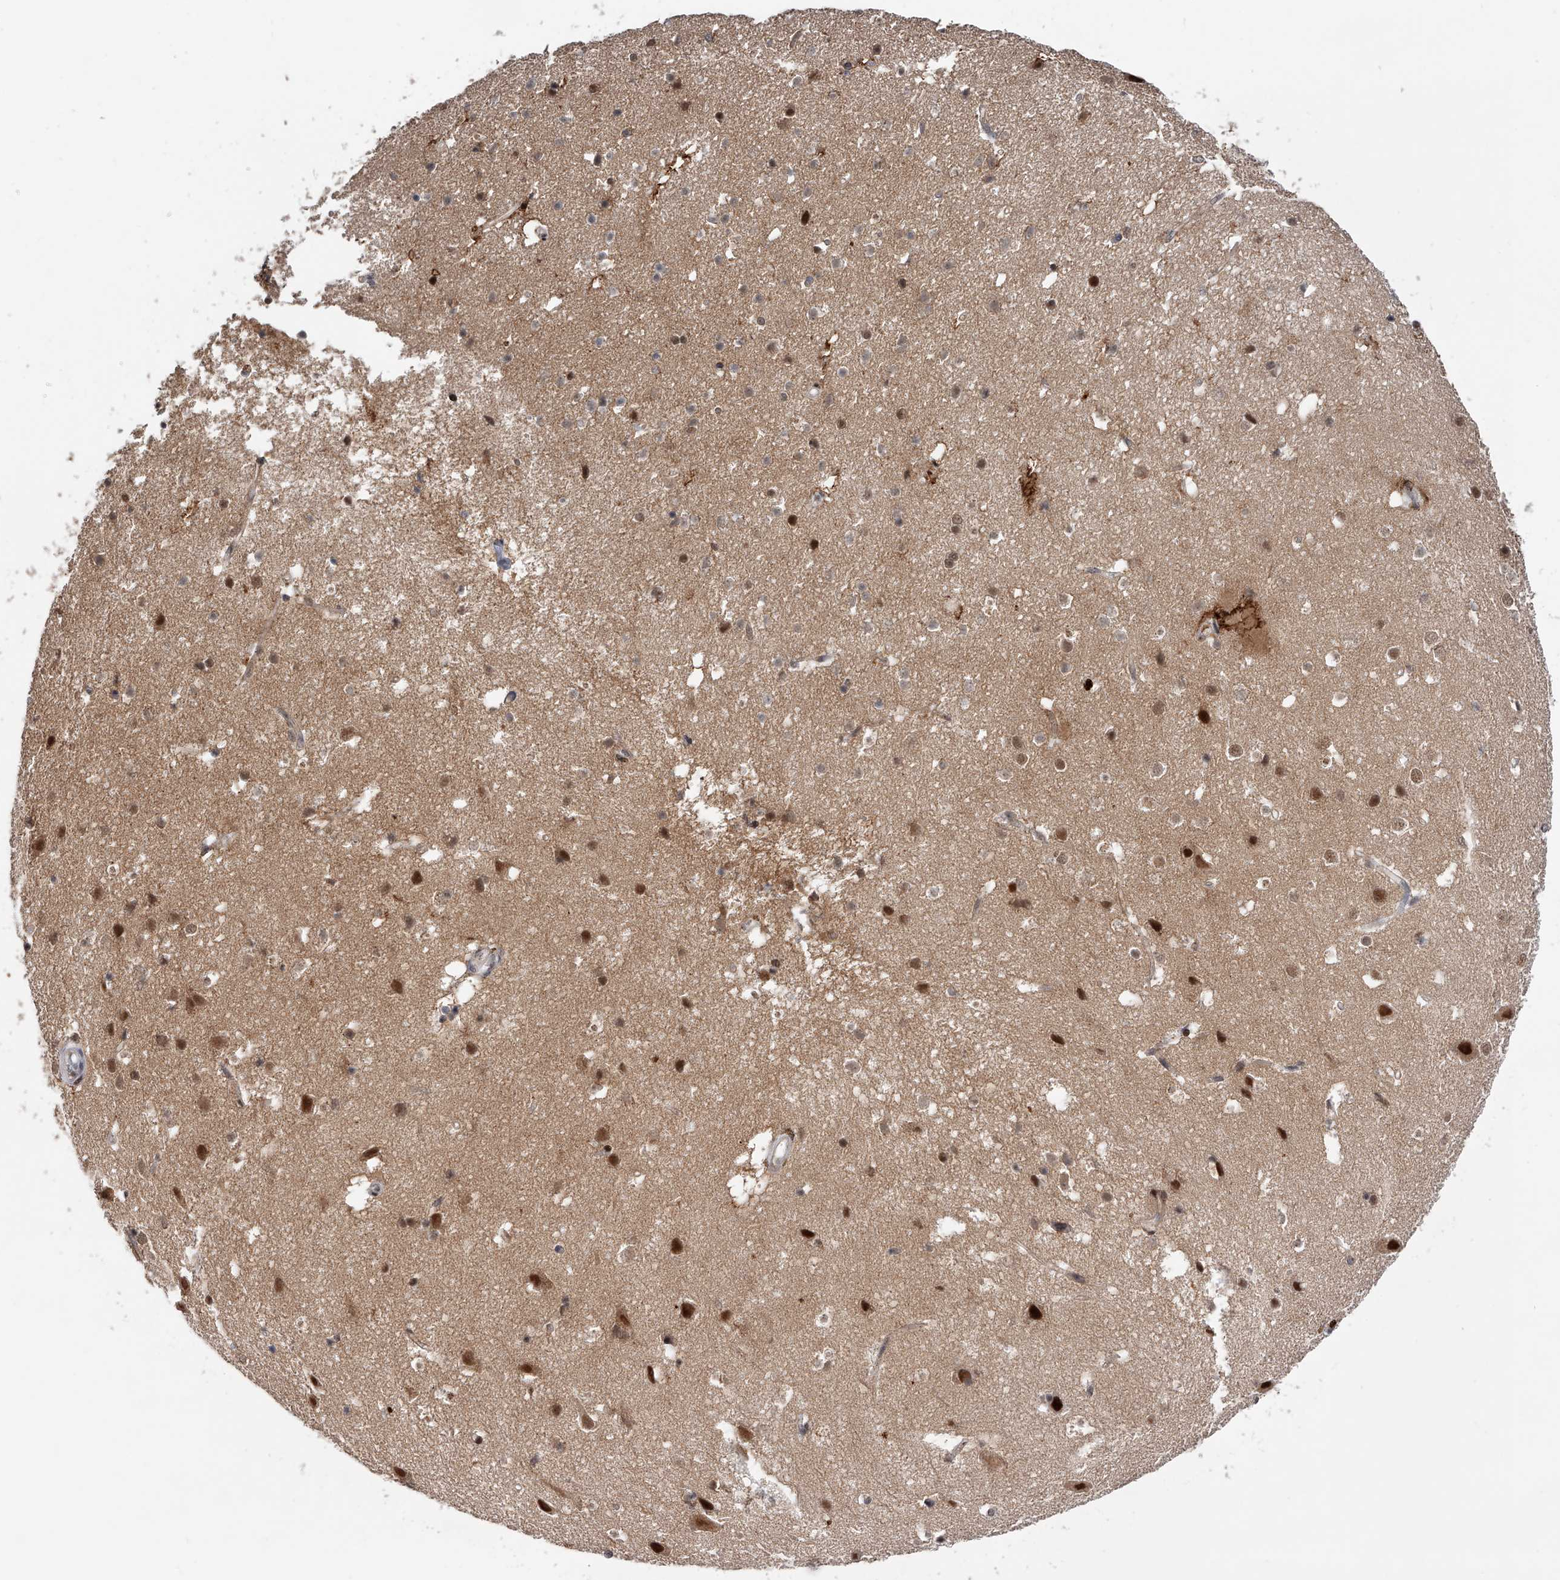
{"staining": {"intensity": "strong", "quantity": "25%-75%", "location": "cytoplasmic/membranous,nuclear"}, "tissue": "cerebral cortex", "cell_type": "Endothelial cells", "image_type": "normal", "snomed": [{"axis": "morphology", "description": "Normal tissue, NOS"}, {"axis": "topography", "description": "Cerebral cortex"}], "caption": "Protein staining displays strong cytoplasmic/membranous,nuclear positivity in approximately 25%-75% of endothelial cells in unremarkable cerebral cortex. Nuclei are stained in blue.", "gene": "RWDD2A", "patient": {"sex": "male", "age": 54}}